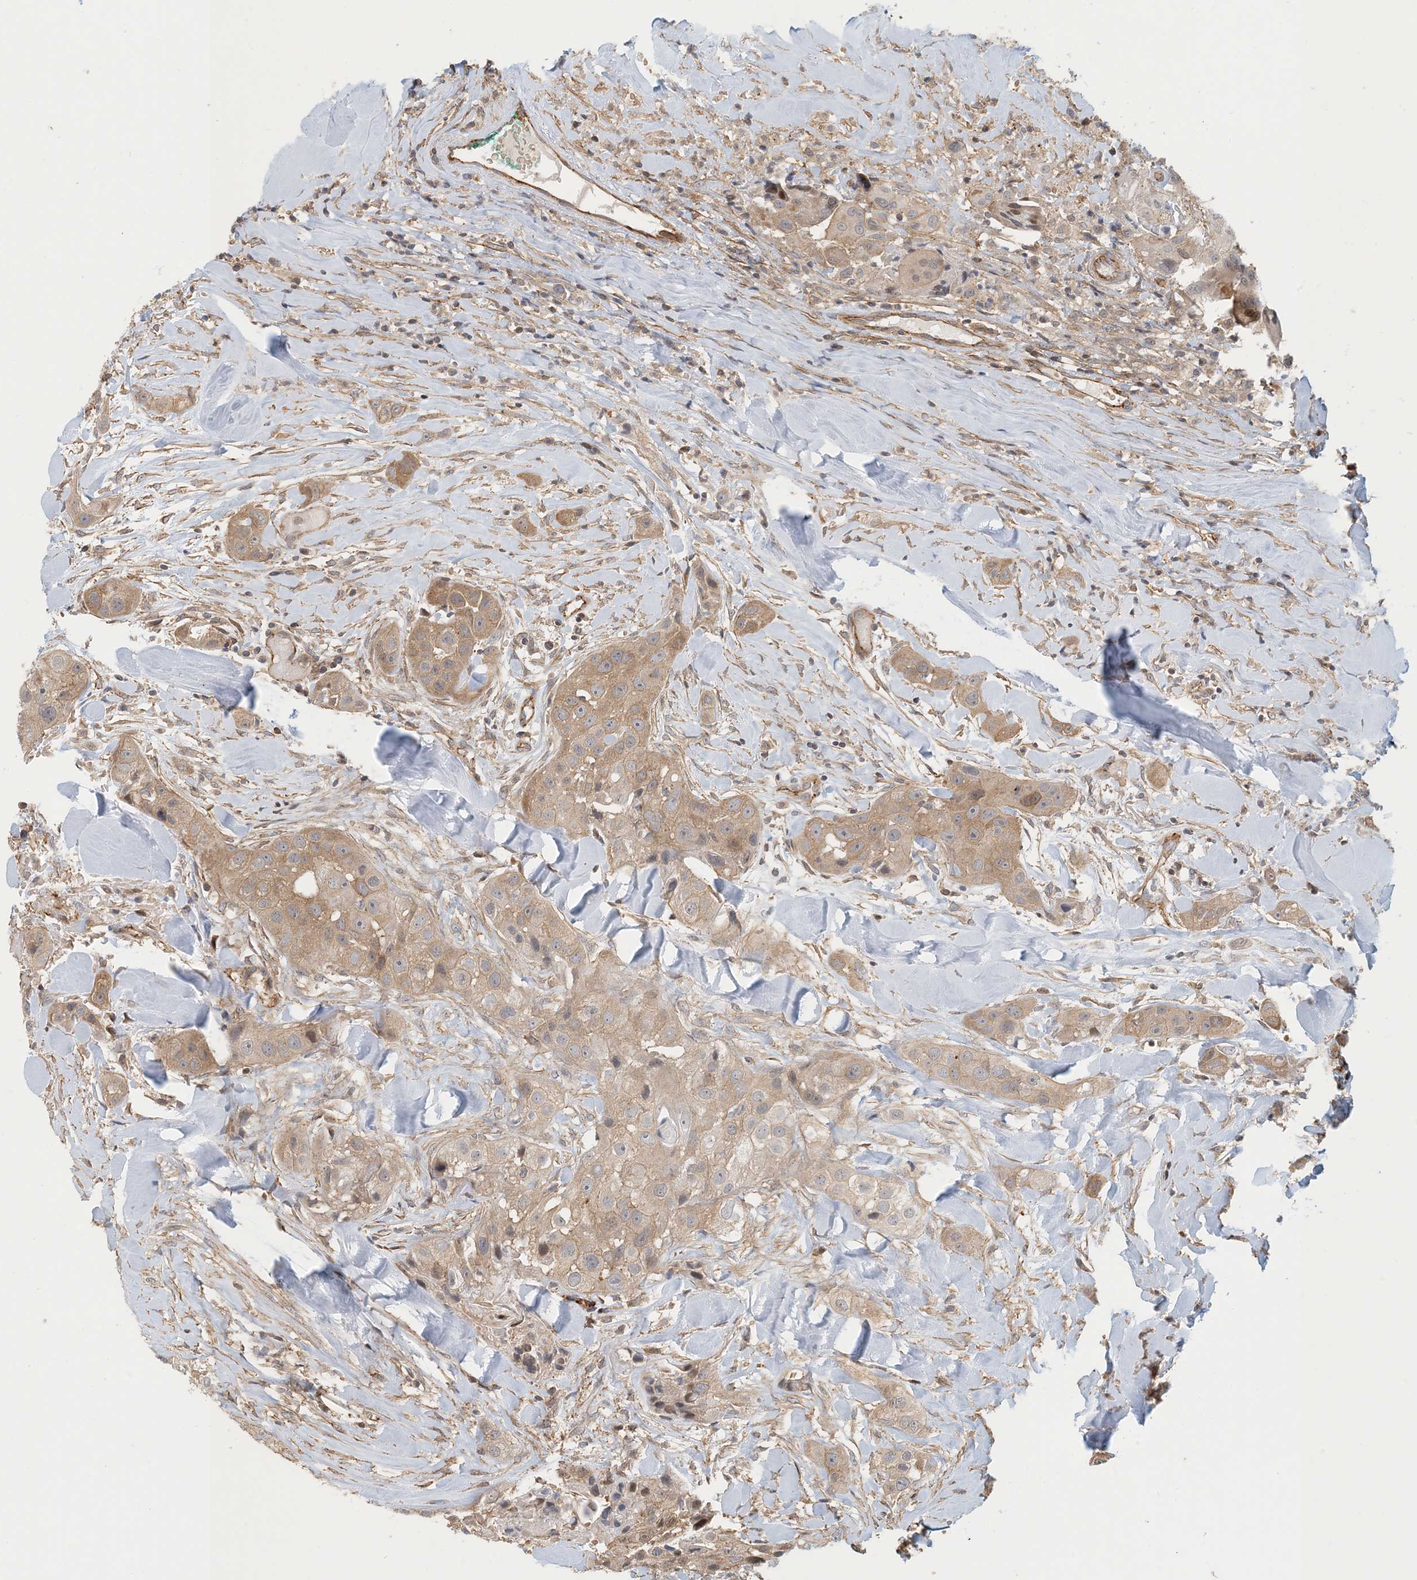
{"staining": {"intensity": "weak", "quantity": "25%-75%", "location": "cytoplasmic/membranous"}, "tissue": "head and neck cancer", "cell_type": "Tumor cells", "image_type": "cancer", "snomed": [{"axis": "morphology", "description": "Normal tissue, NOS"}, {"axis": "morphology", "description": "Squamous cell carcinoma, NOS"}, {"axis": "topography", "description": "Skeletal muscle"}, {"axis": "topography", "description": "Head-Neck"}], "caption": "Immunohistochemistry (IHC) photomicrograph of human head and neck cancer (squamous cell carcinoma) stained for a protein (brown), which demonstrates low levels of weak cytoplasmic/membranous positivity in approximately 25%-75% of tumor cells.", "gene": "MAPKBP1", "patient": {"sex": "male", "age": 51}}